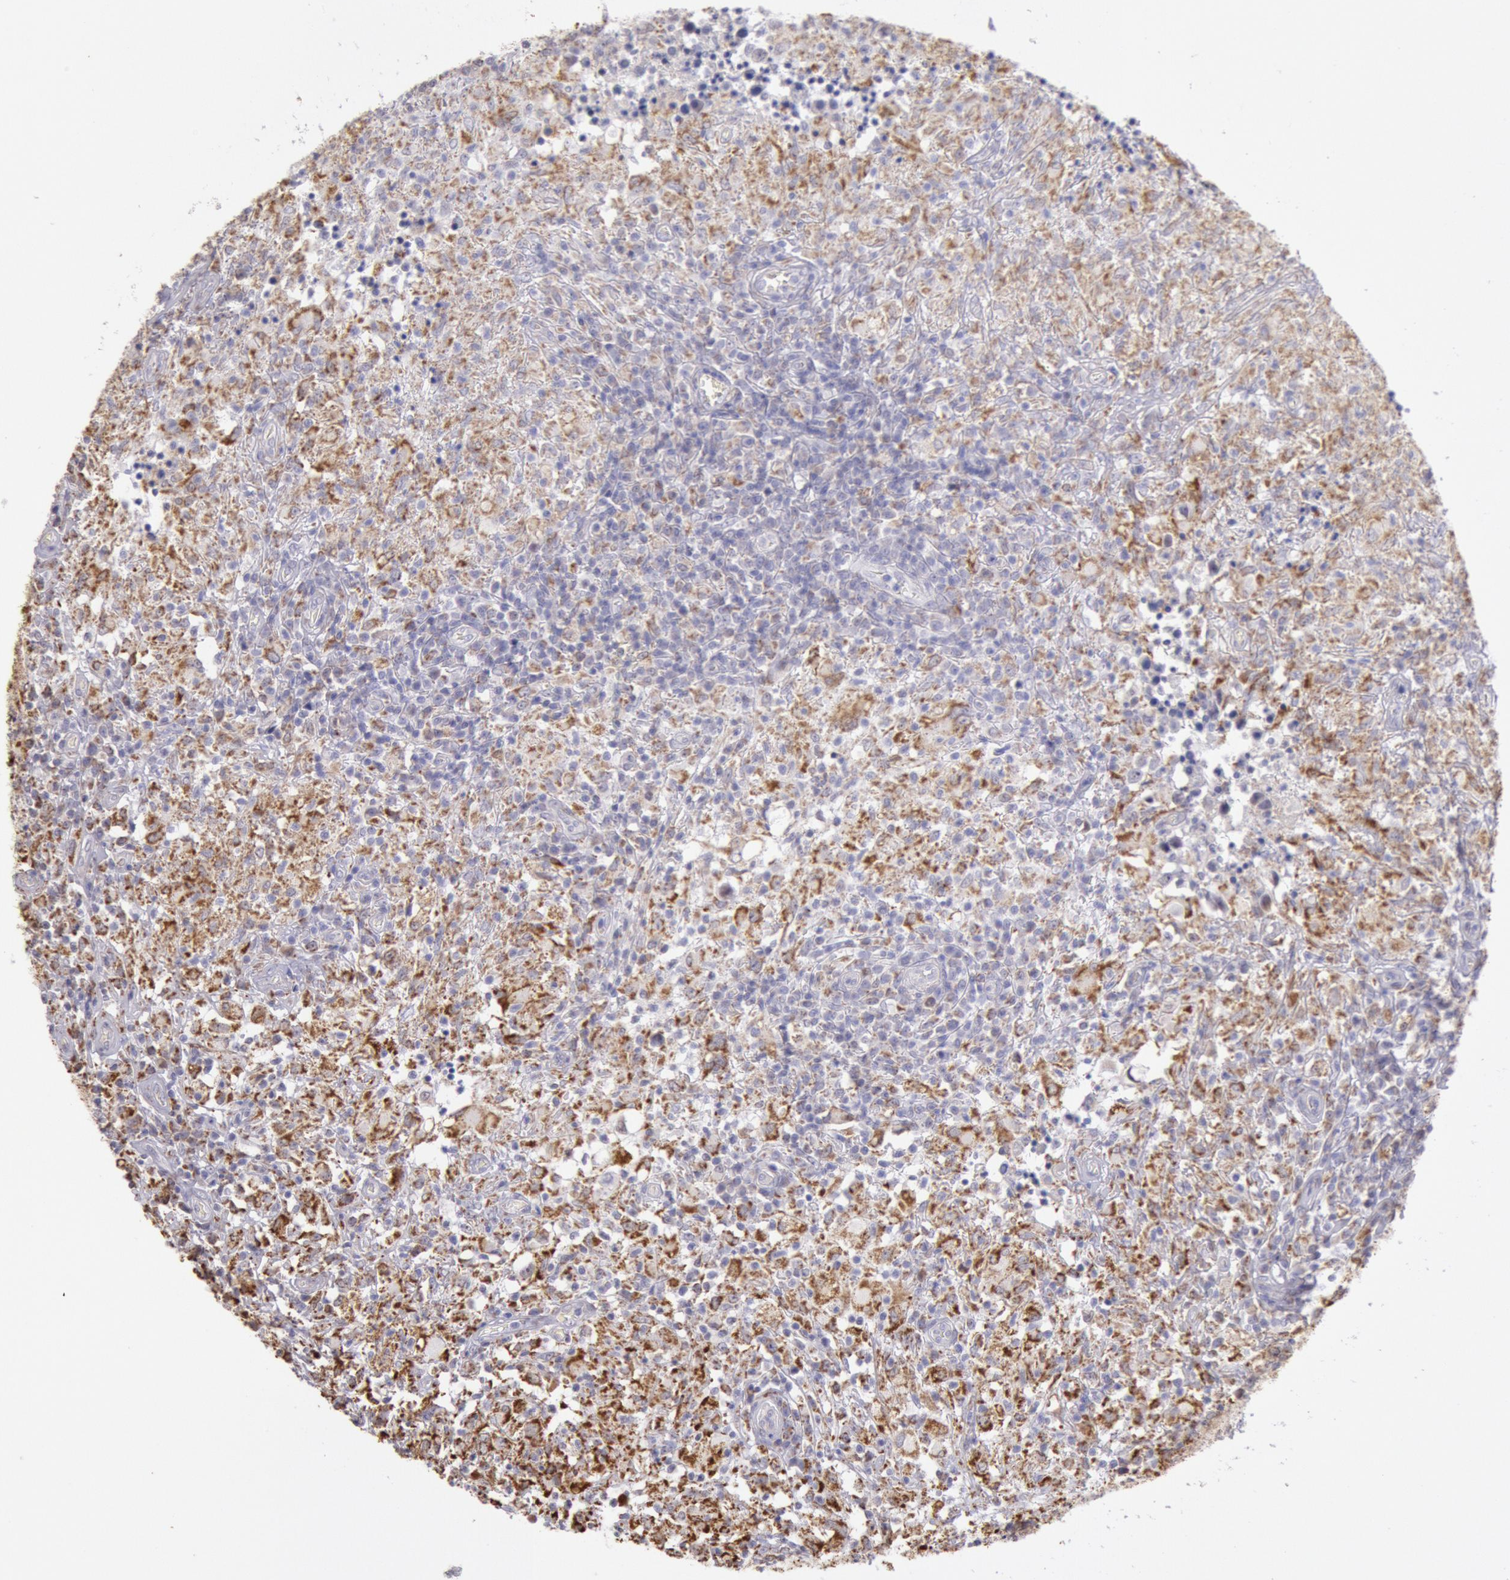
{"staining": {"intensity": "weak", "quantity": "25%-75%", "location": "cytoplasmic/membranous"}, "tissue": "testis cancer", "cell_type": "Tumor cells", "image_type": "cancer", "snomed": [{"axis": "morphology", "description": "Seminoma, NOS"}, {"axis": "topography", "description": "Testis"}], "caption": "DAB immunohistochemical staining of testis cancer (seminoma) displays weak cytoplasmic/membranous protein expression in about 25%-75% of tumor cells. Using DAB (3,3'-diaminobenzidine) (brown) and hematoxylin (blue) stains, captured at high magnification using brightfield microscopy.", "gene": "FRMD6", "patient": {"sex": "male", "age": 34}}